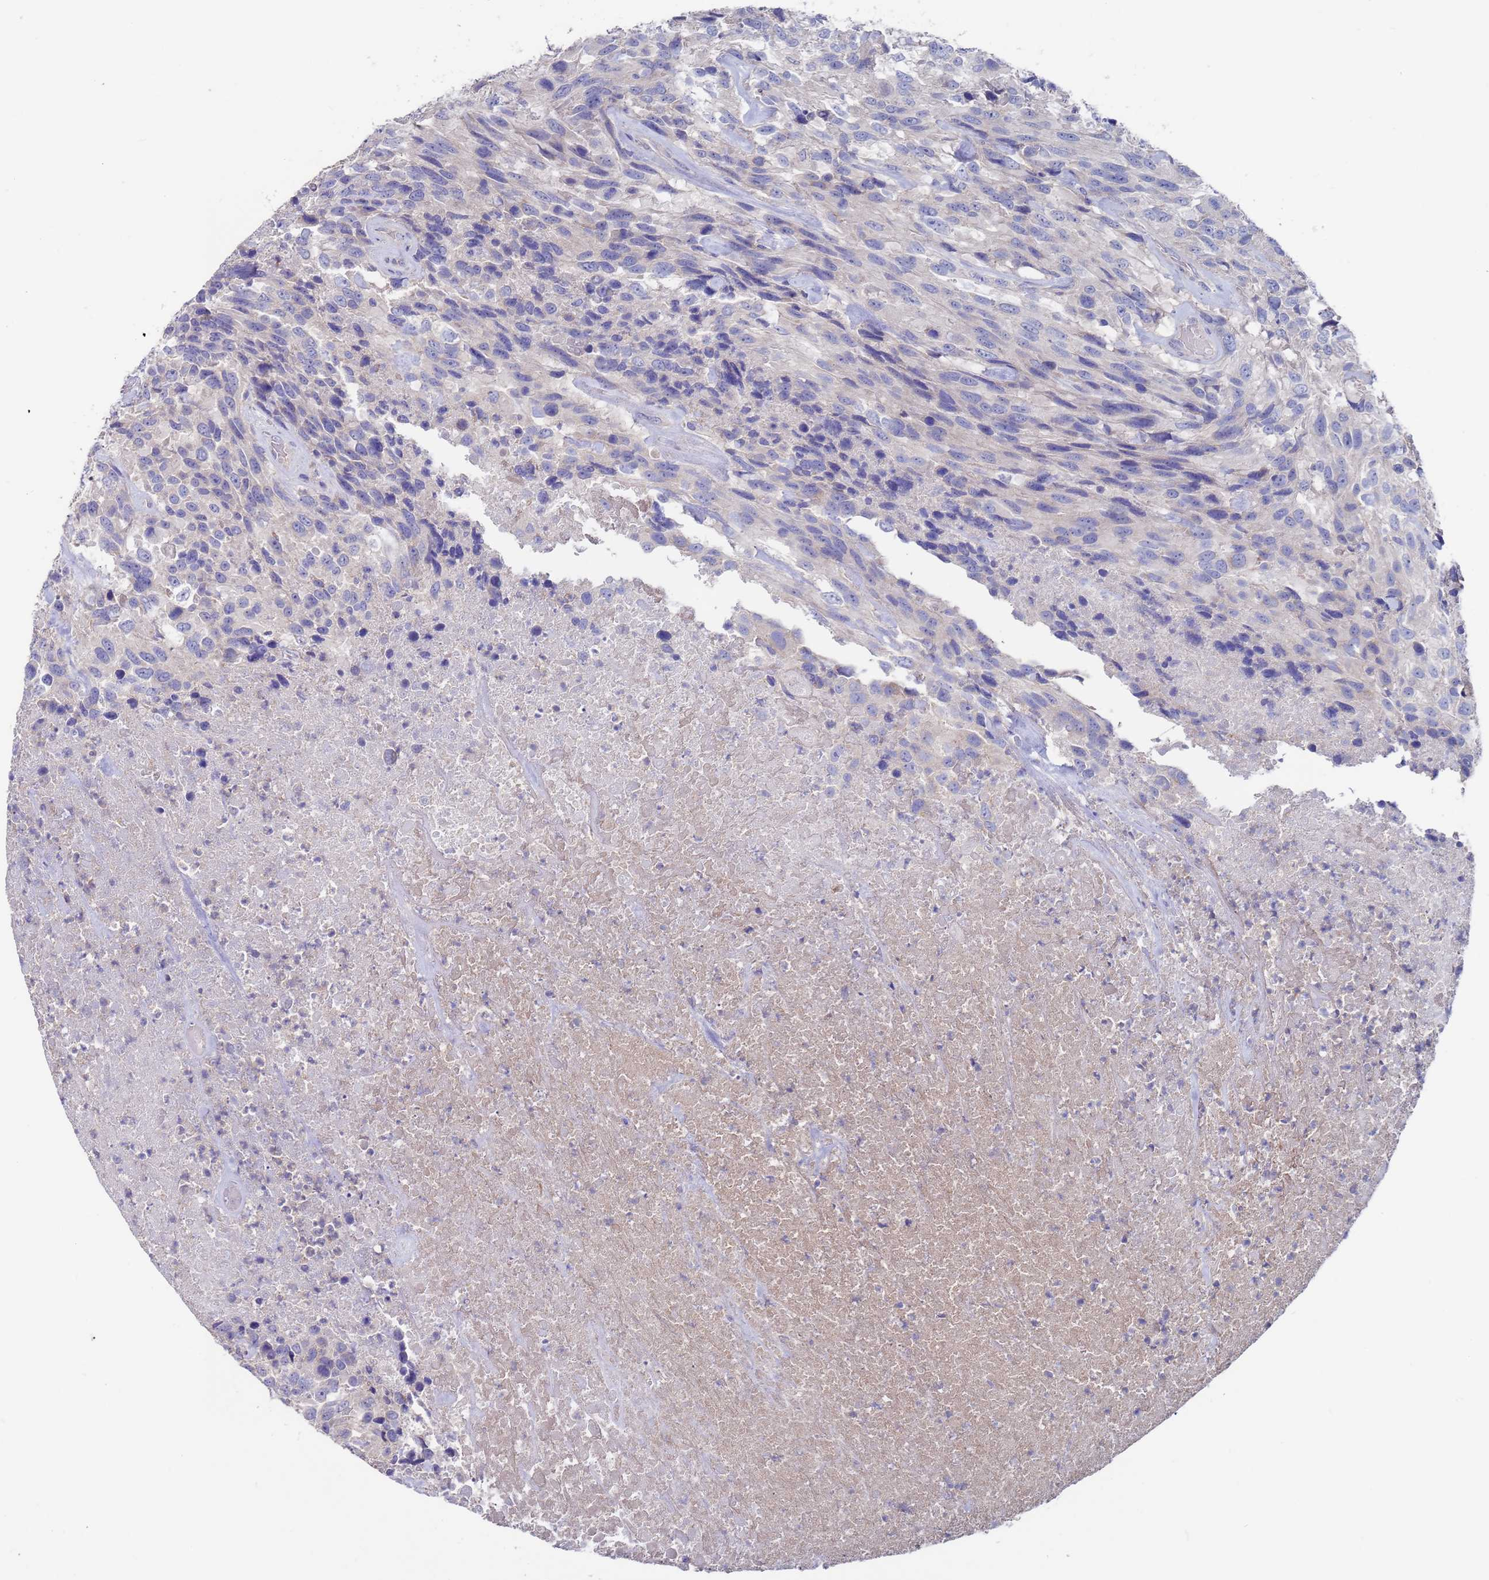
{"staining": {"intensity": "negative", "quantity": "none", "location": "none"}, "tissue": "urothelial cancer", "cell_type": "Tumor cells", "image_type": "cancer", "snomed": [{"axis": "morphology", "description": "Urothelial carcinoma, High grade"}, {"axis": "topography", "description": "Urinary bladder"}], "caption": "Human high-grade urothelial carcinoma stained for a protein using immunohistochemistry (IHC) exhibits no positivity in tumor cells.", "gene": "KRTCAP3", "patient": {"sex": "female", "age": 70}}